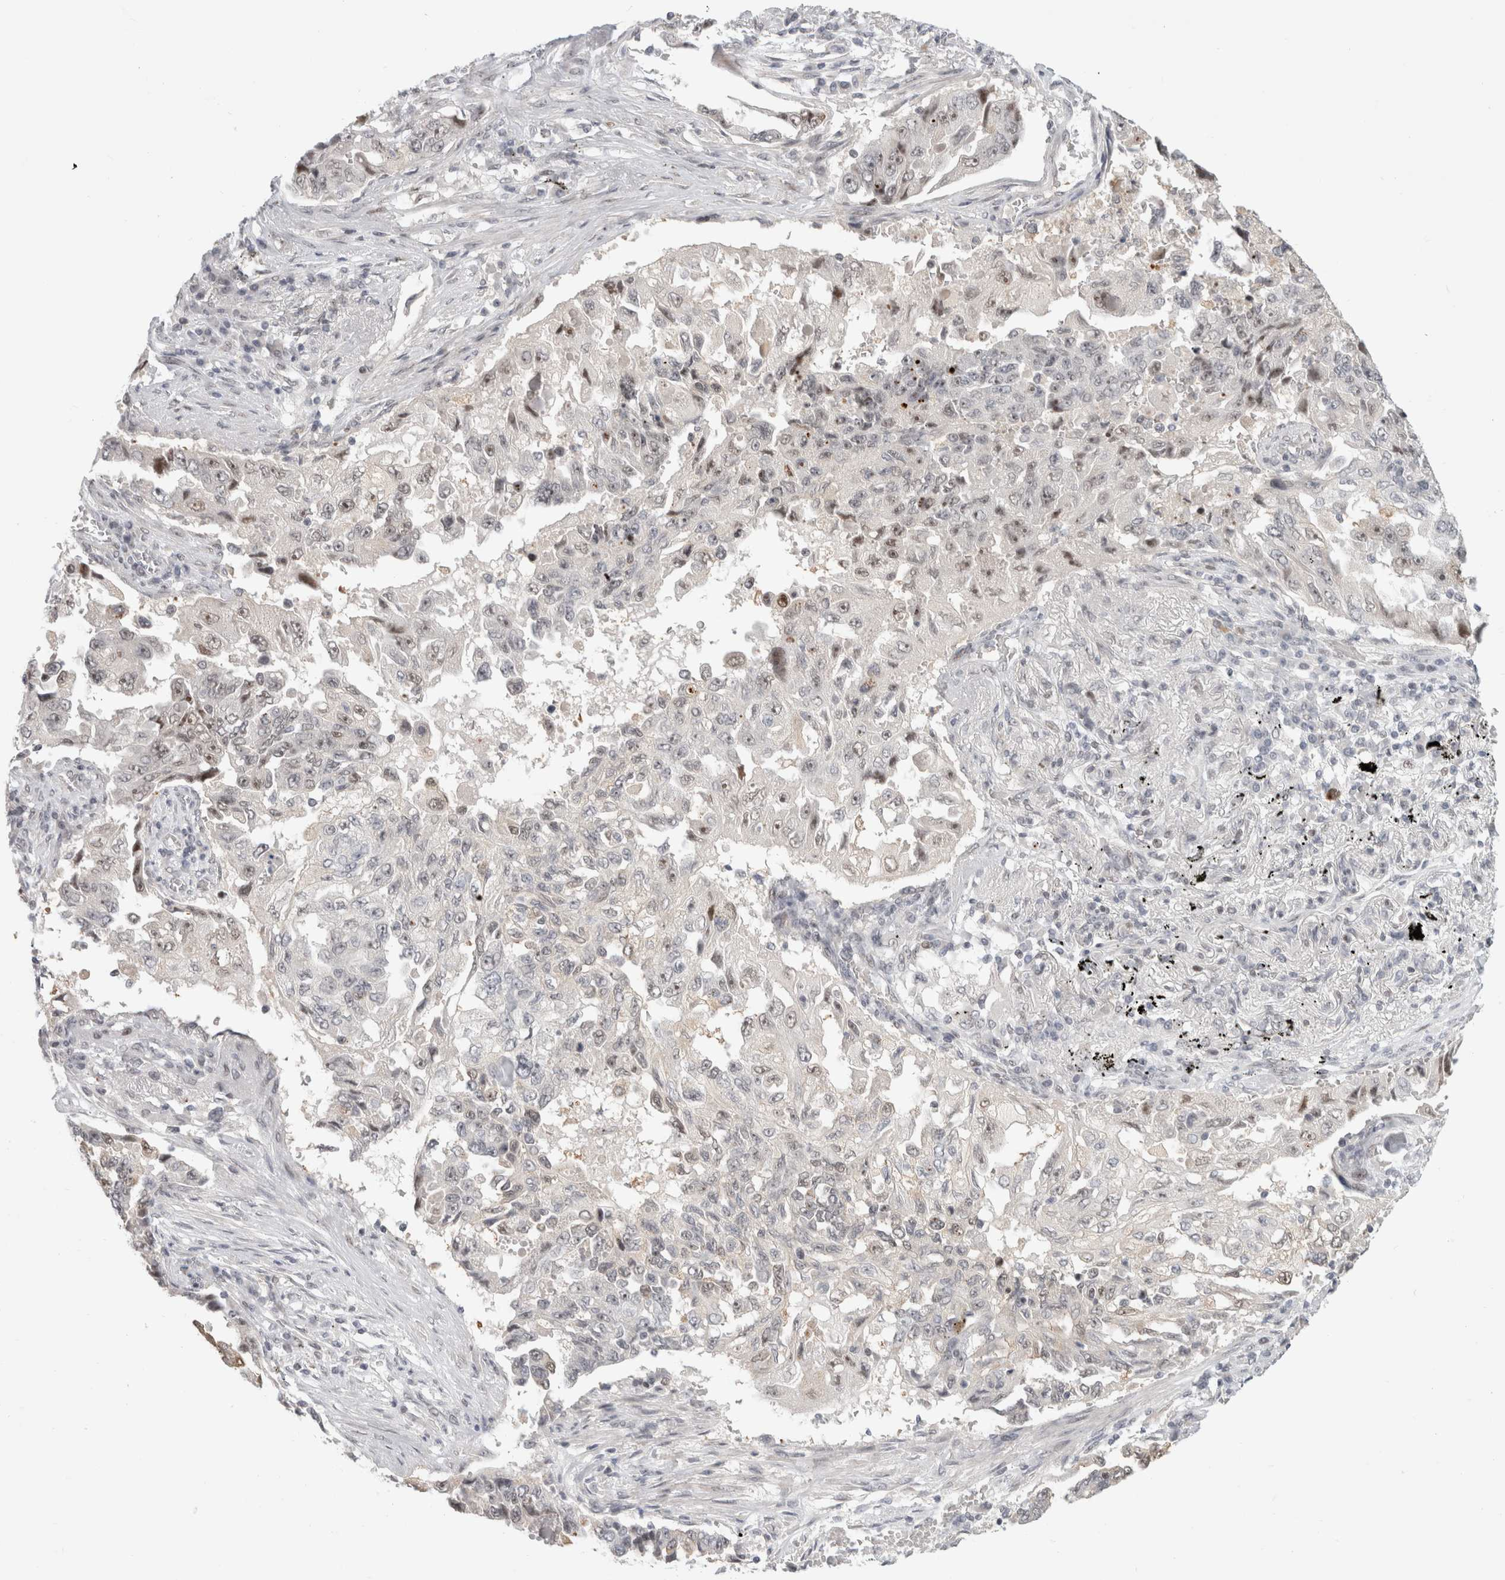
{"staining": {"intensity": "weak", "quantity": "<25%", "location": "nuclear"}, "tissue": "lung cancer", "cell_type": "Tumor cells", "image_type": "cancer", "snomed": [{"axis": "morphology", "description": "Adenocarcinoma, NOS"}, {"axis": "topography", "description": "Lung"}], "caption": "An immunohistochemistry (IHC) histopathology image of lung cancer is shown. There is no staining in tumor cells of lung cancer.", "gene": "SENP6", "patient": {"sex": "female", "age": 51}}